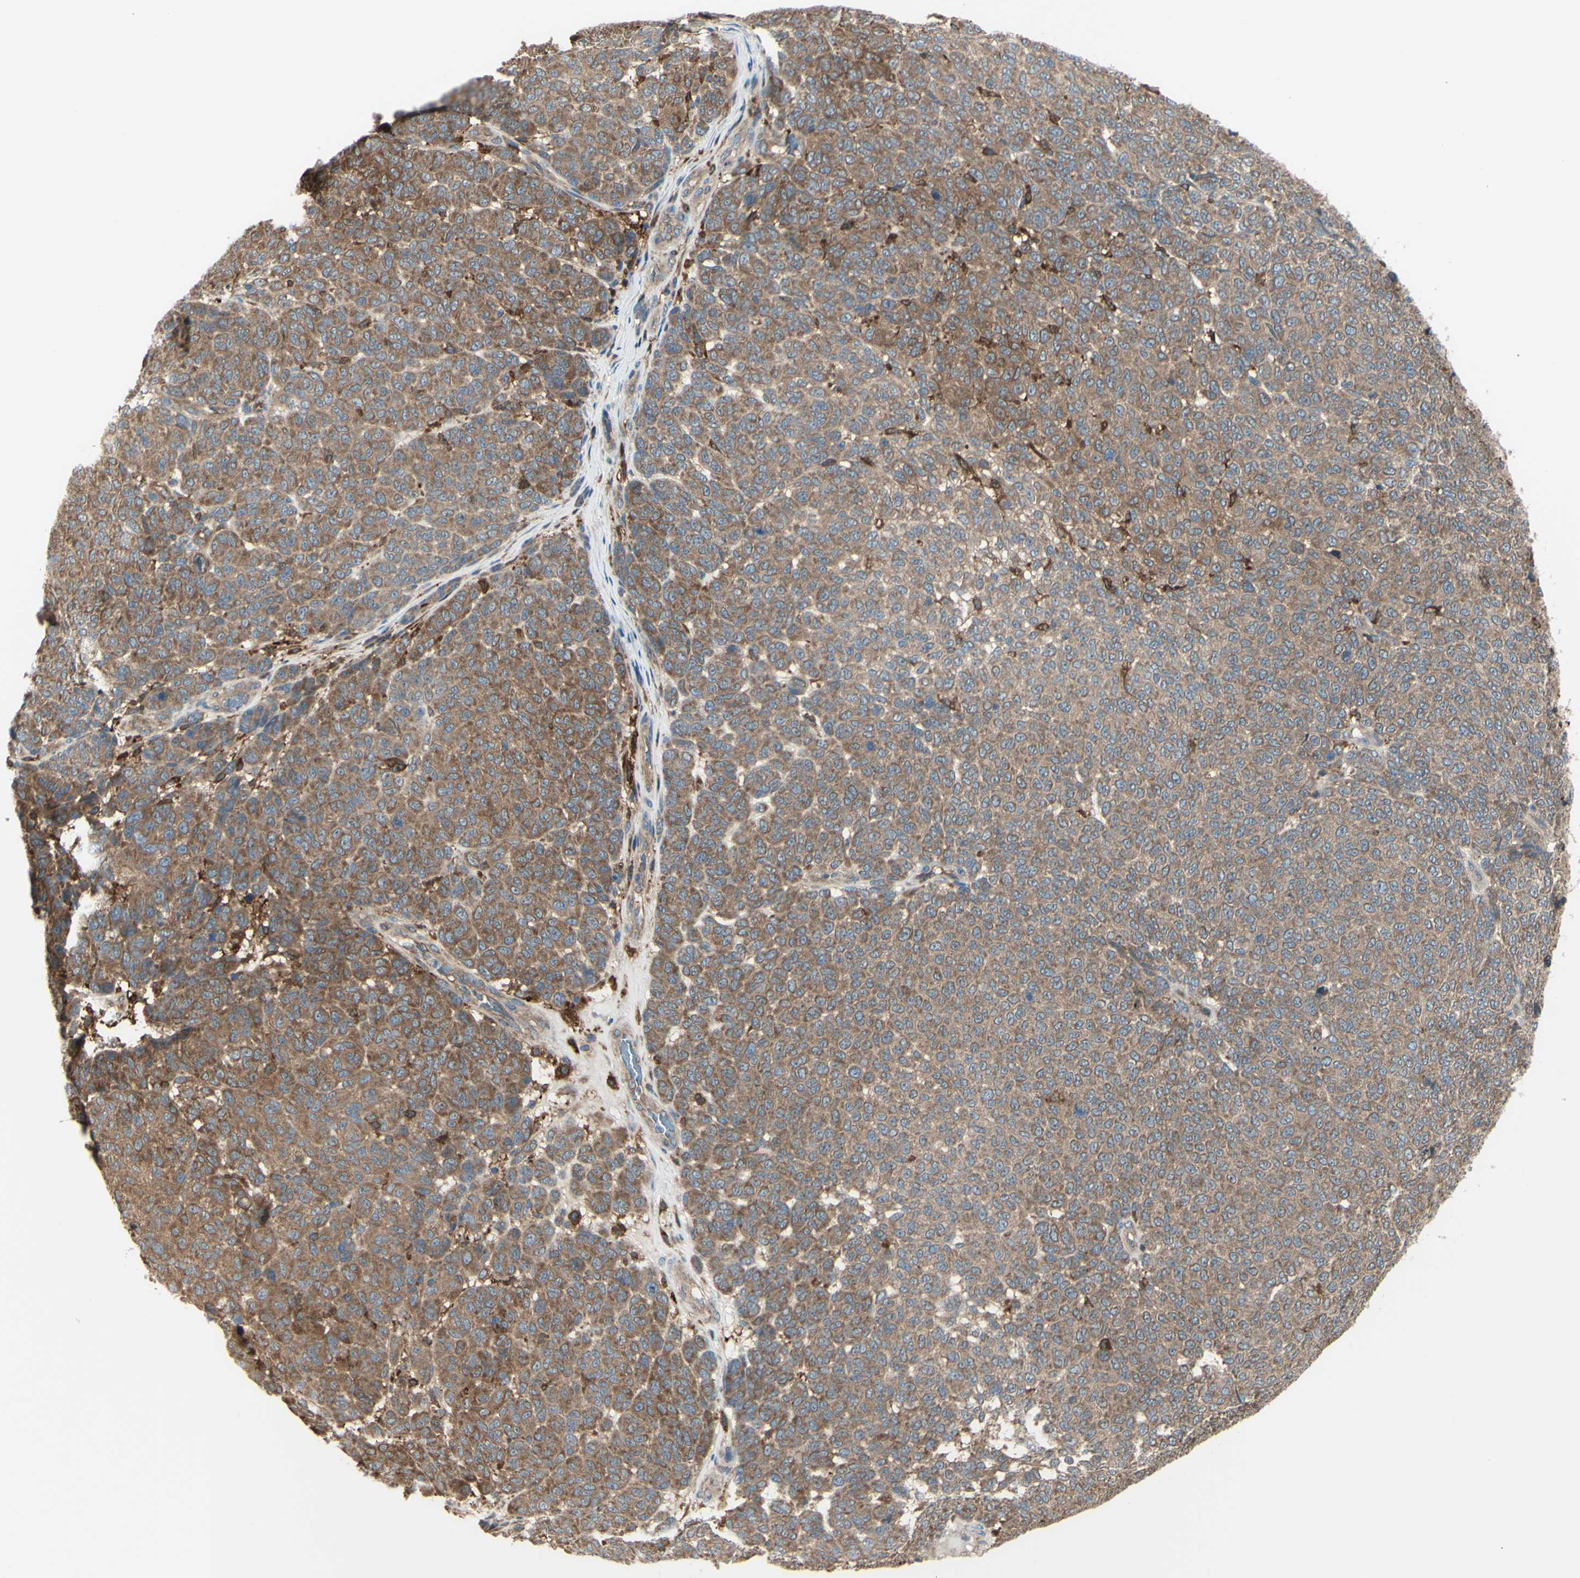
{"staining": {"intensity": "moderate", "quantity": ">75%", "location": "cytoplasmic/membranous"}, "tissue": "melanoma", "cell_type": "Tumor cells", "image_type": "cancer", "snomed": [{"axis": "morphology", "description": "Malignant melanoma, NOS"}, {"axis": "topography", "description": "Skin"}], "caption": "Moderate cytoplasmic/membranous positivity is seen in about >75% of tumor cells in malignant melanoma. (IHC, brightfield microscopy, high magnification).", "gene": "IGSF9B", "patient": {"sex": "male", "age": 59}}